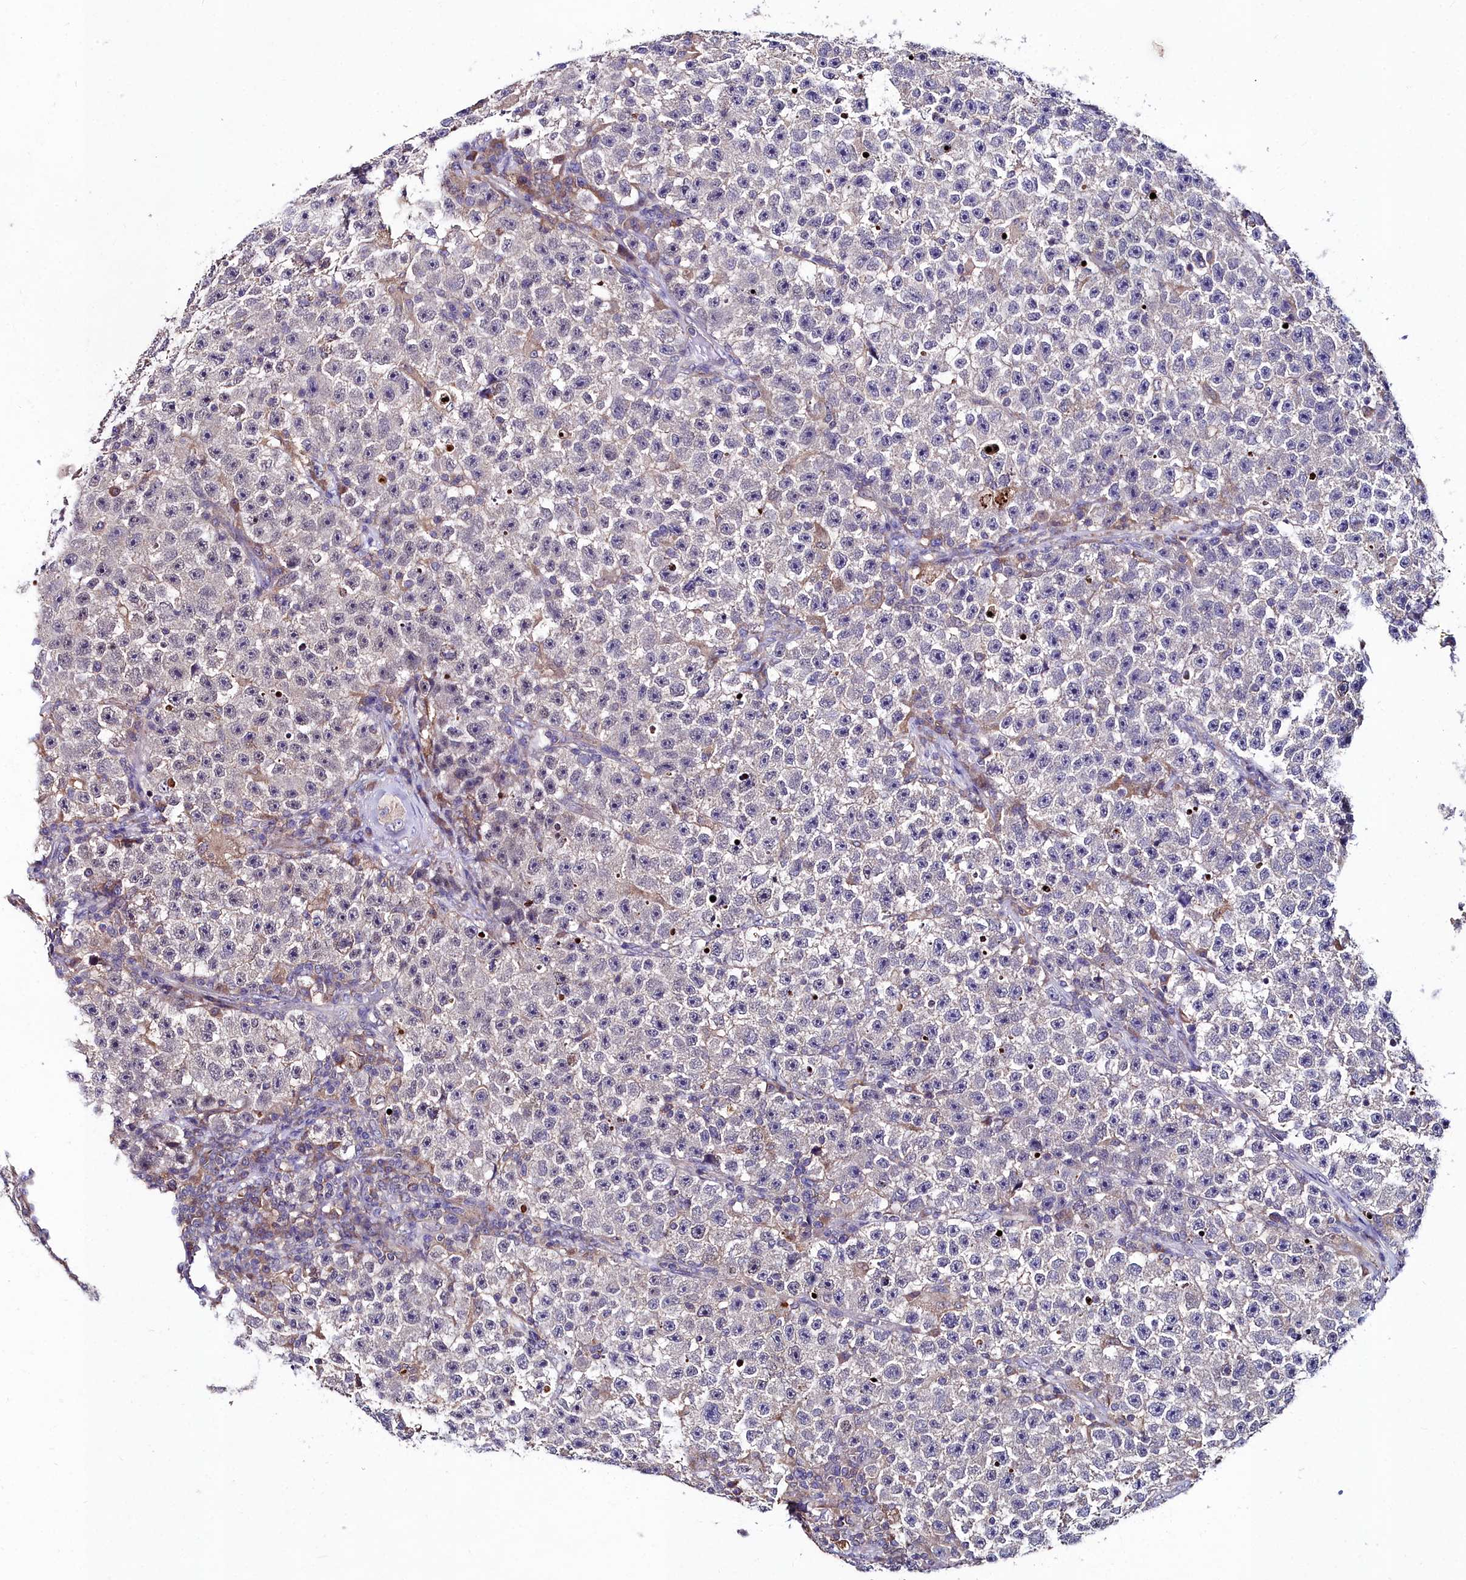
{"staining": {"intensity": "negative", "quantity": "none", "location": "none"}, "tissue": "testis cancer", "cell_type": "Tumor cells", "image_type": "cancer", "snomed": [{"axis": "morphology", "description": "Seminoma, NOS"}, {"axis": "topography", "description": "Testis"}], "caption": "This is an immunohistochemistry (IHC) micrograph of testis cancer (seminoma). There is no positivity in tumor cells.", "gene": "AMBRA1", "patient": {"sex": "male", "age": 22}}